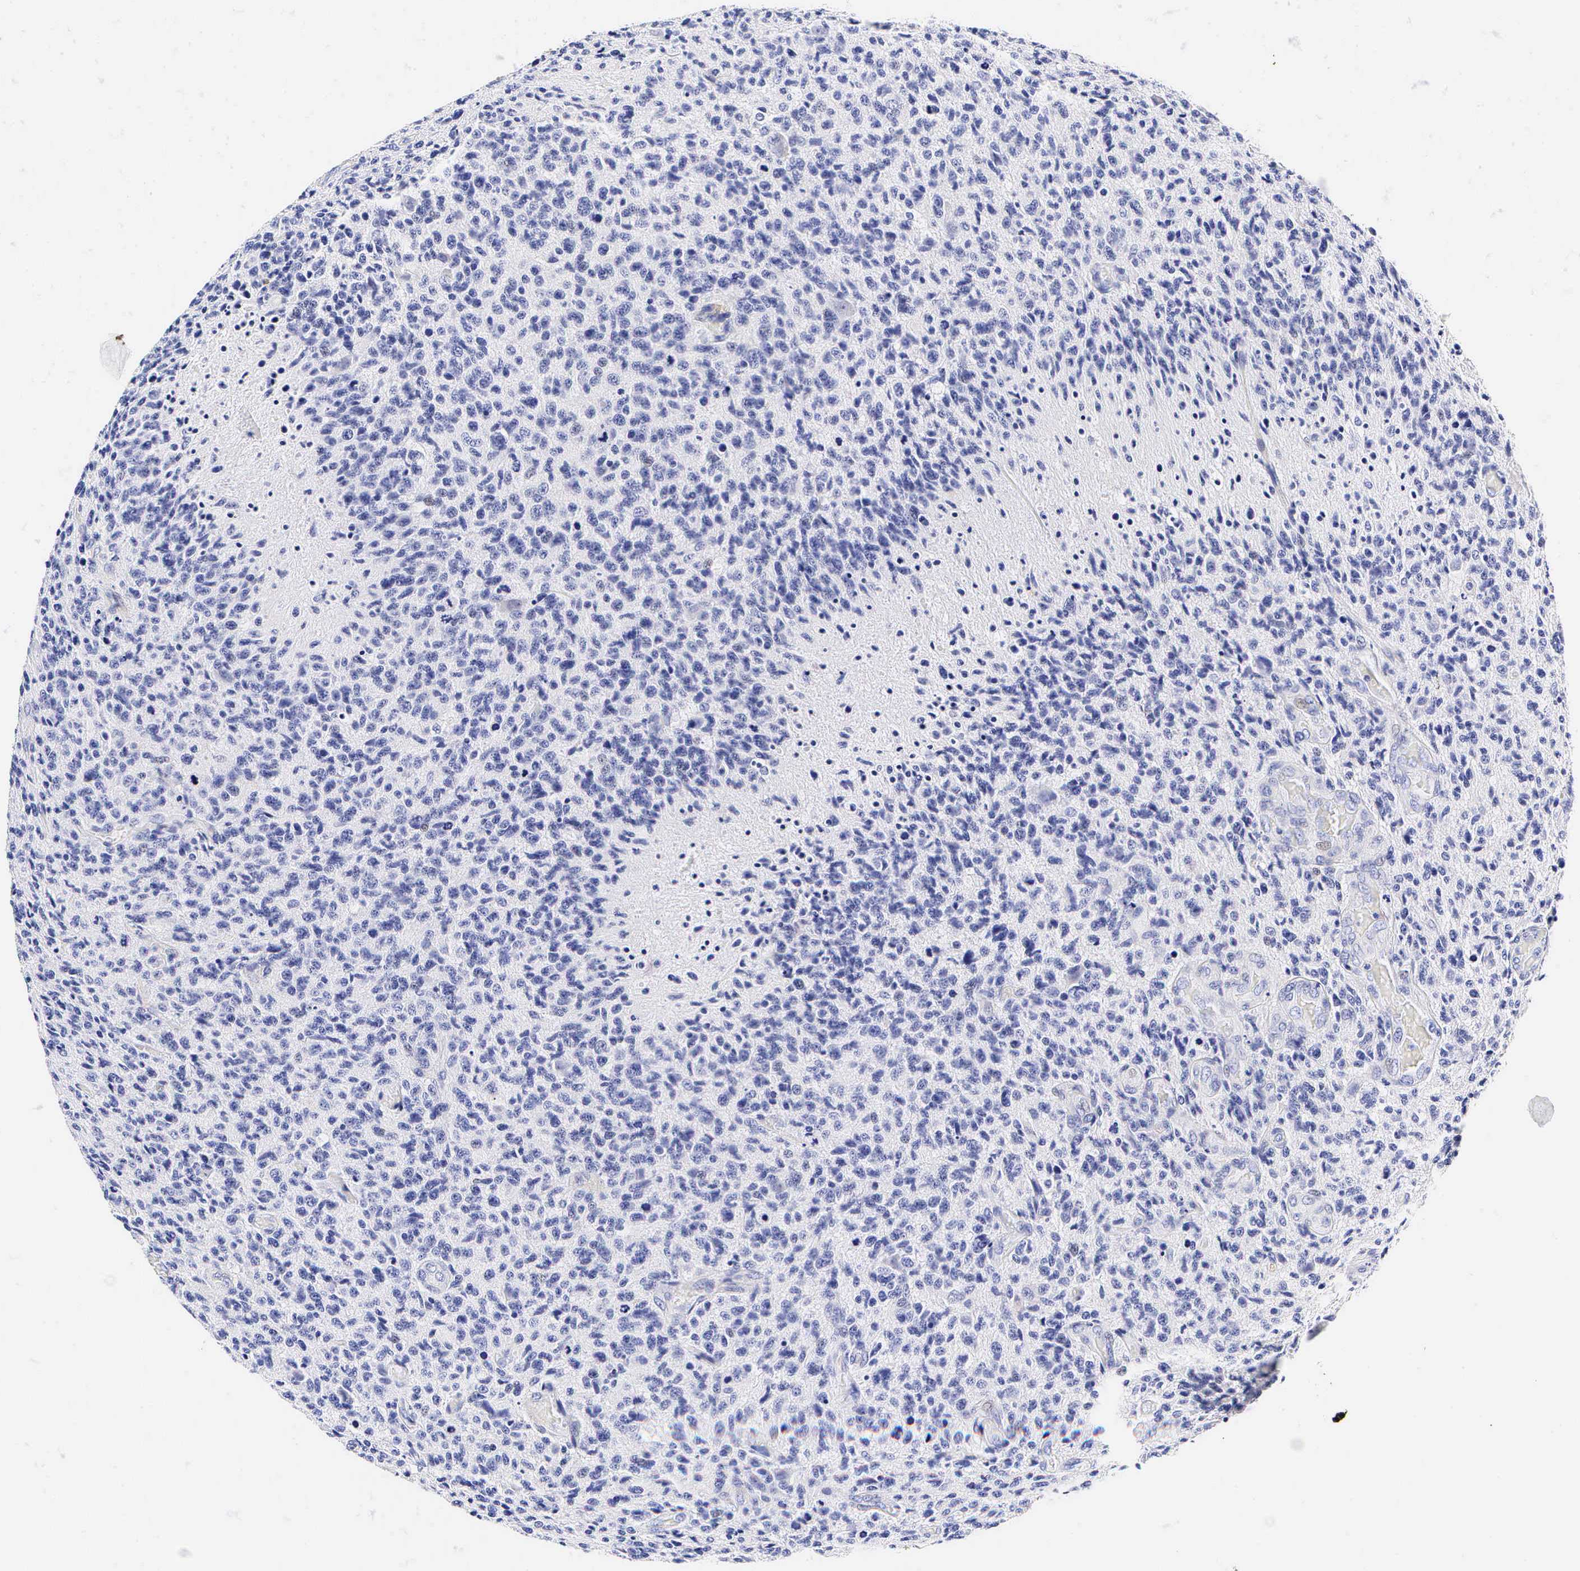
{"staining": {"intensity": "negative", "quantity": "none", "location": "none"}, "tissue": "glioma", "cell_type": "Tumor cells", "image_type": "cancer", "snomed": [{"axis": "morphology", "description": "Glioma, malignant, High grade"}, {"axis": "topography", "description": "Brain"}], "caption": "This histopathology image is of glioma stained with IHC to label a protein in brown with the nuclei are counter-stained blue. There is no positivity in tumor cells.", "gene": "CD3E", "patient": {"sex": "male", "age": 36}}